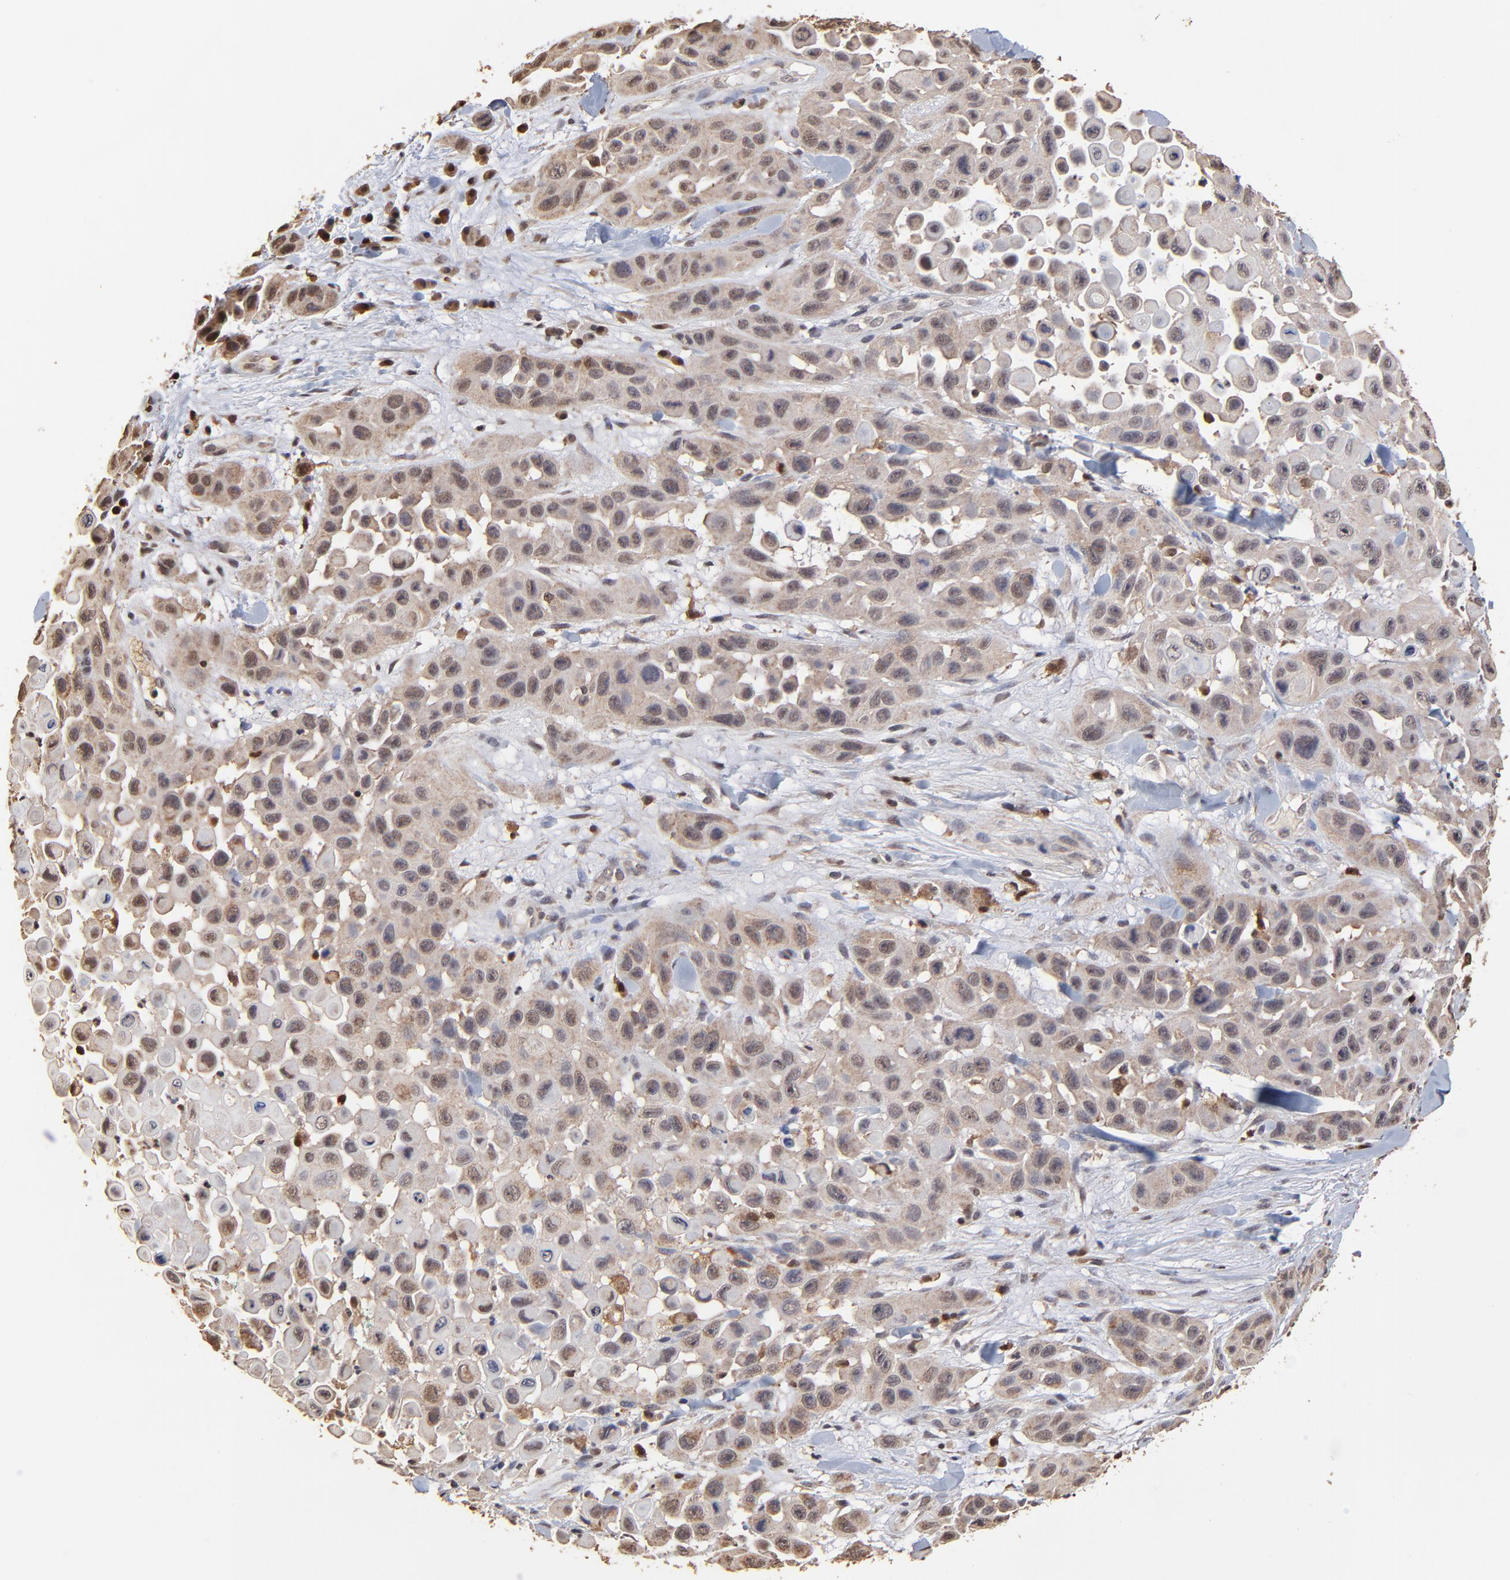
{"staining": {"intensity": "weak", "quantity": "25%-75%", "location": "cytoplasmic/membranous,nuclear"}, "tissue": "skin cancer", "cell_type": "Tumor cells", "image_type": "cancer", "snomed": [{"axis": "morphology", "description": "Squamous cell carcinoma, NOS"}, {"axis": "topography", "description": "Skin"}], "caption": "Protein analysis of skin cancer (squamous cell carcinoma) tissue displays weak cytoplasmic/membranous and nuclear staining in approximately 25%-75% of tumor cells.", "gene": "CASP1", "patient": {"sex": "male", "age": 81}}